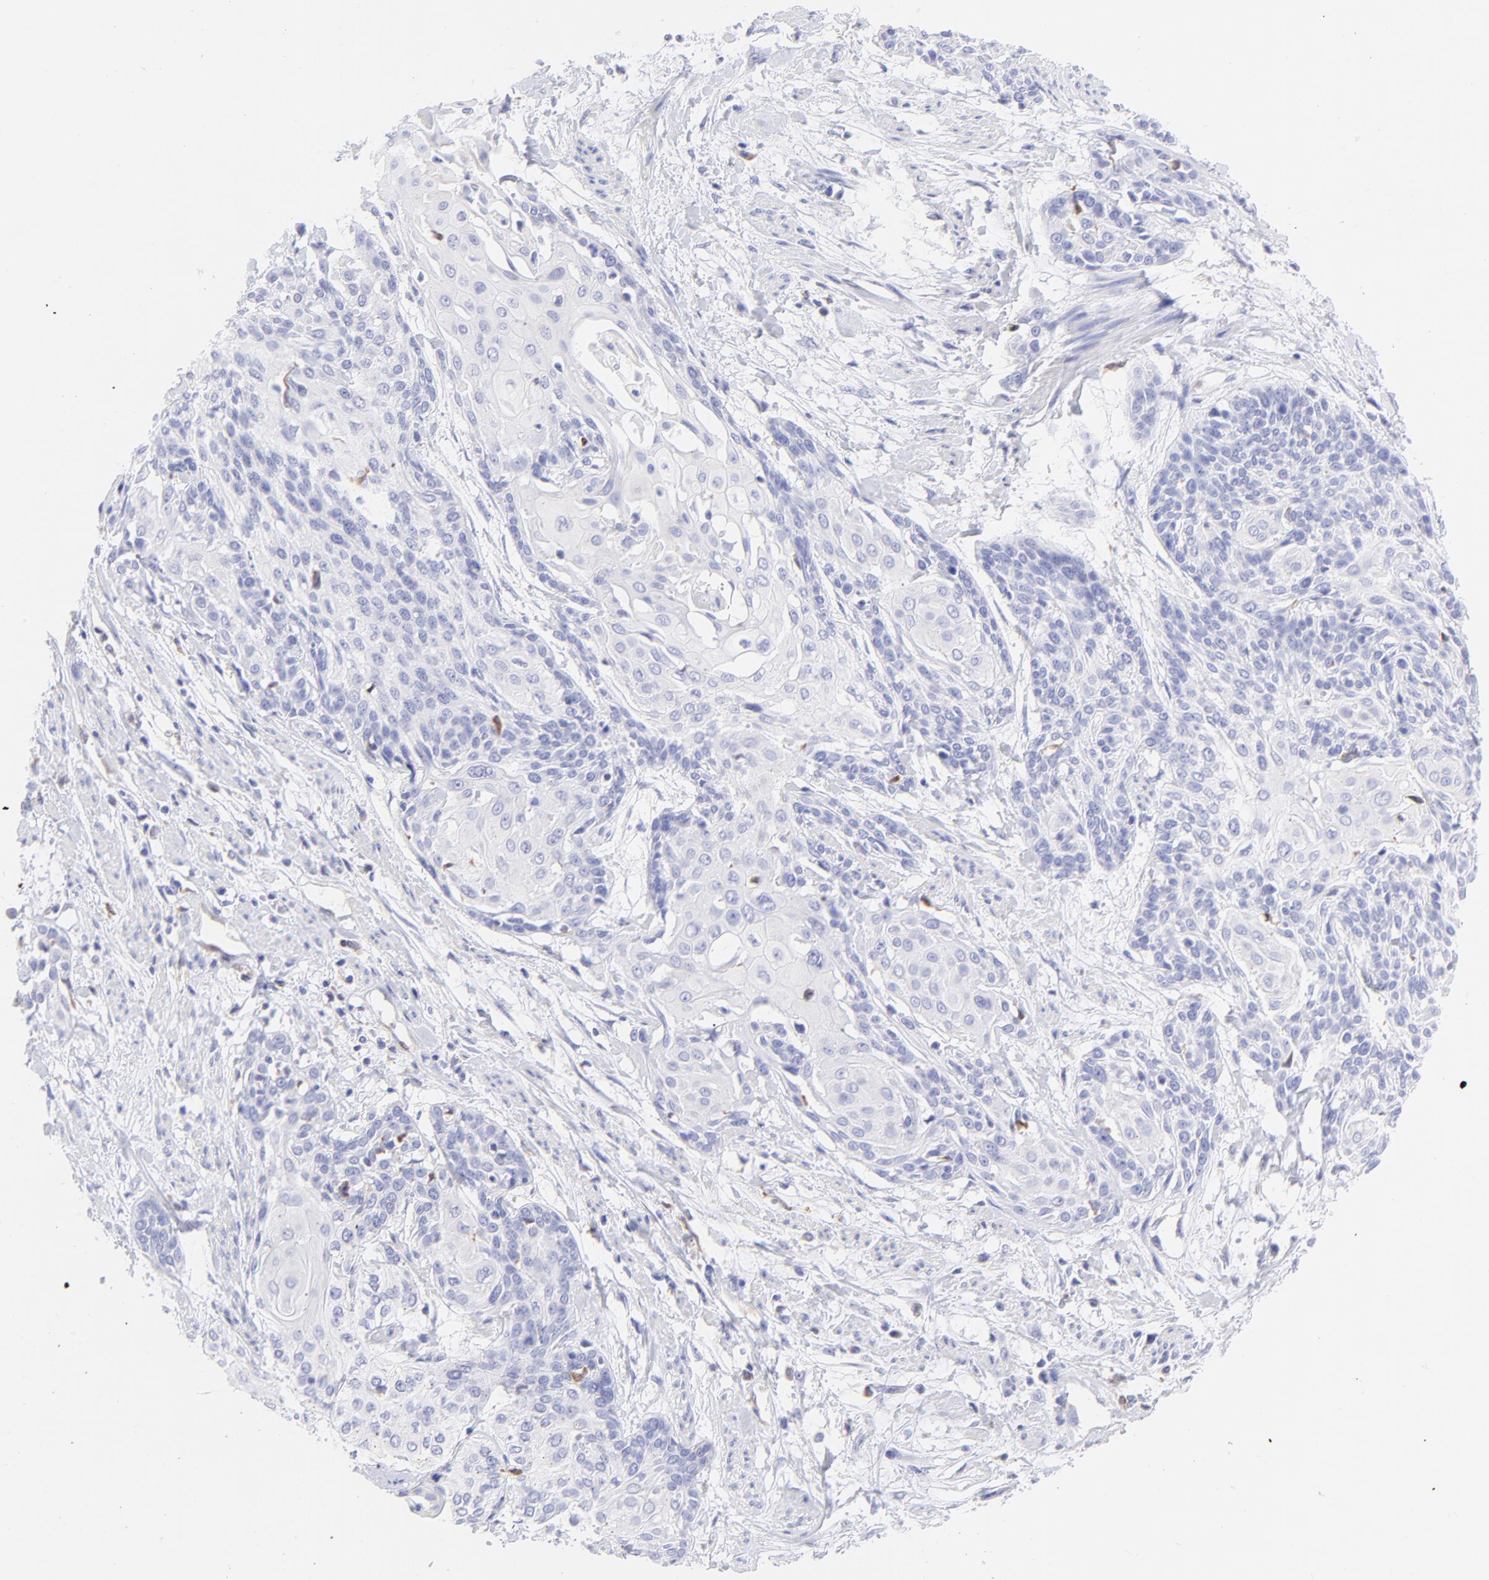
{"staining": {"intensity": "negative", "quantity": "none", "location": "none"}, "tissue": "cervical cancer", "cell_type": "Tumor cells", "image_type": "cancer", "snomed": [{"axis": "morphology", "description": "Squamous cell carcinoma, NOS"}, {"axis": "topography", "description": "Cervix"}], "caption": "High magnification brightfield microscopy of squamous cell carcinoma (cervical) stained with DAB (3,3'-diaminobenzidine) (brown) and counterstained with hematoxylin (blue): tumor cells show no significant positivity.", "gene": "IRAG2", "patient": {"sex": "female", "age": 57}}